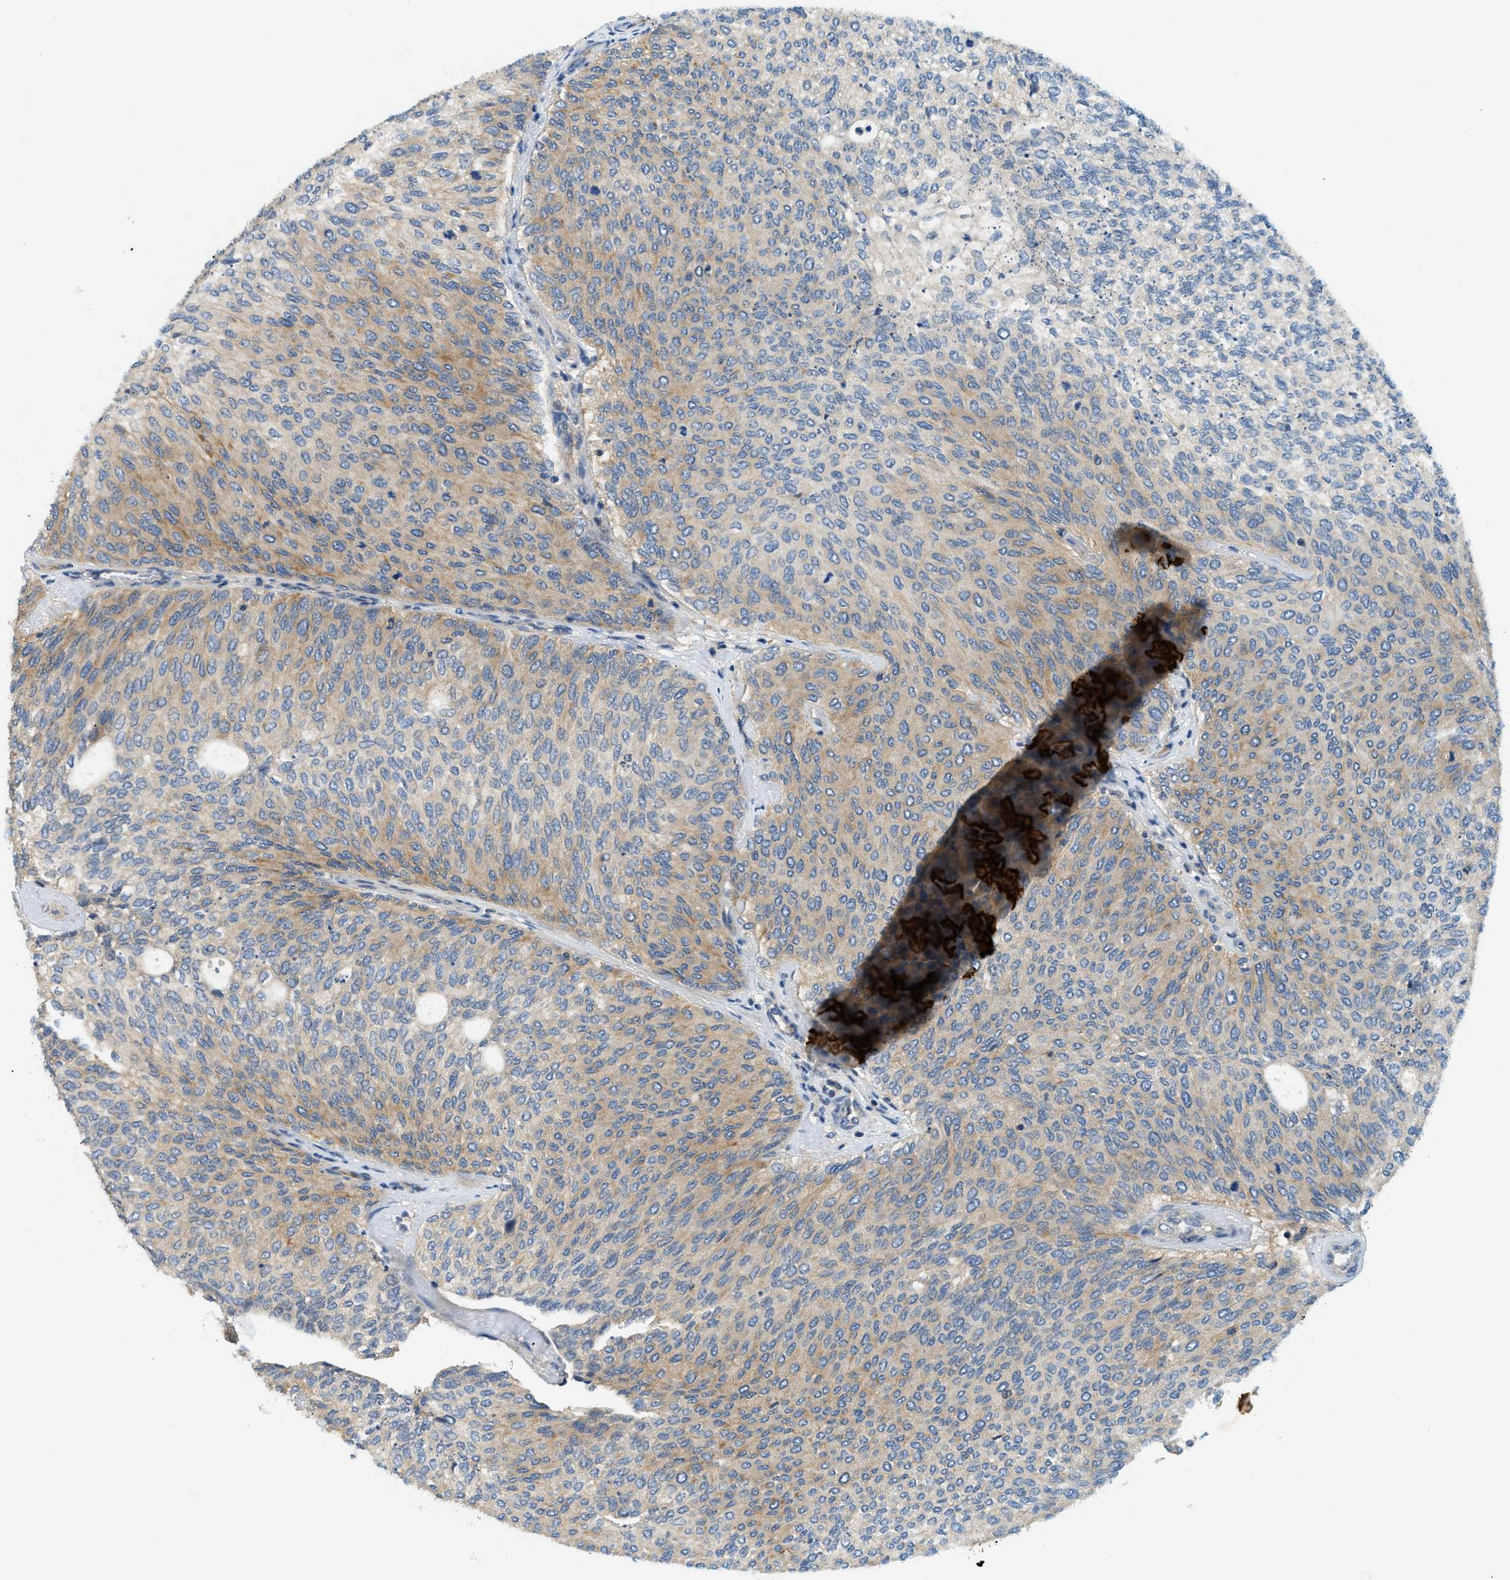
{"staining": {"intensity": "weak", "quantity": "<25%", "location": "cytoplasmic/membranous"}, "tissue": "urothelial cancer", "cell_type": "Tumor cells", "image_type": "cancer", "snomed": [{"axis": "morphology", "description": "Urothelial carcinoma, Low grade"}, {"axis": "topography", "description": "Urinary bladder"}], "caption": "The micrograph reveals no staining of tumor cells in urothelial cancer.", "gene": "KCNK1", "patient": {"sex": "female", "age": 79}}